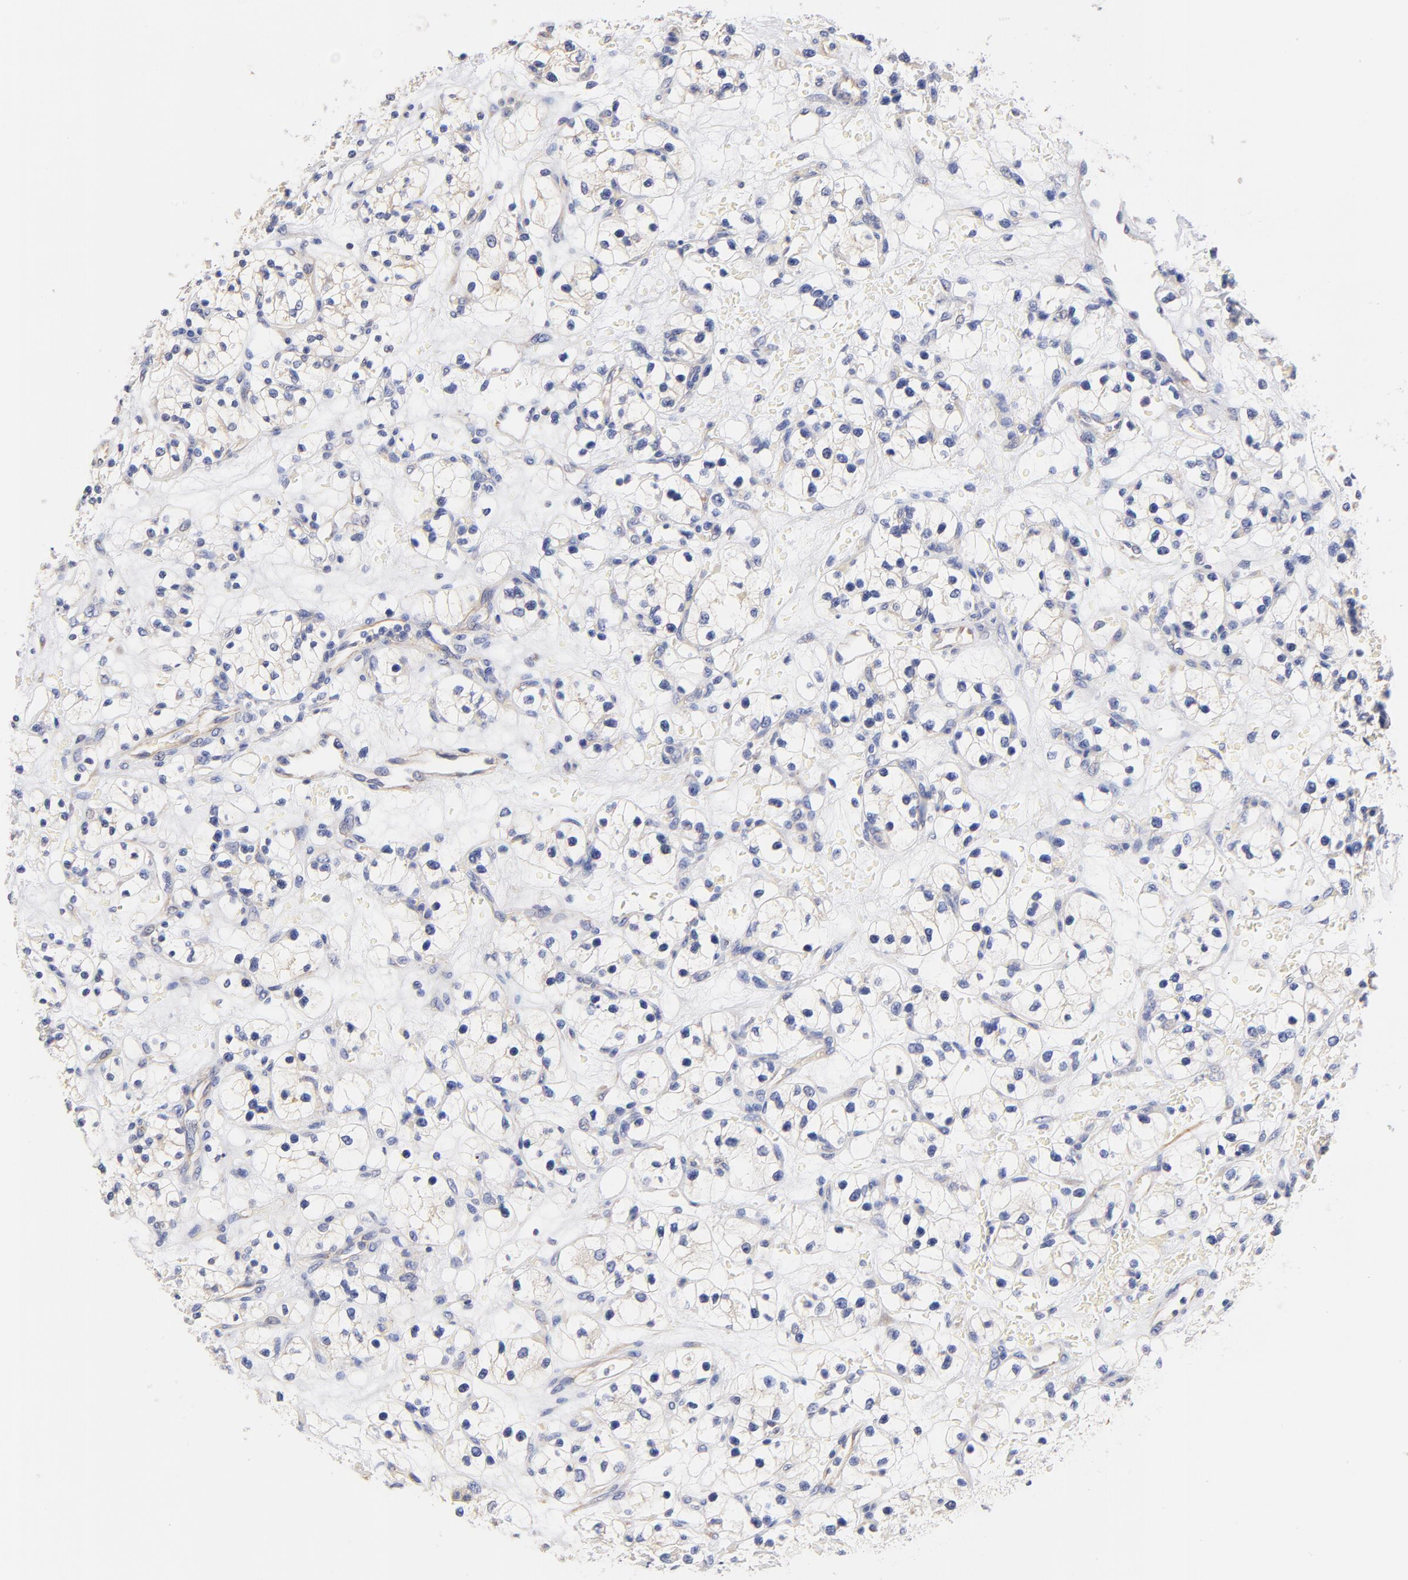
{"staining": {"intensity": "negative", "quantity": "none", "location": "none"}, "tissue": "renal cancer", "cell_type": "Tumor cells", "image_type": "cancer", "snomed": [{"axis": "morphology", "description": "Adenocarcinoma, NOS"}, {"axis": "topography", "description": "Kidney"}], "caption": "Tumor cells show no significant protein positivity in adenocarcinoma (renal).", "gene": "HS3ST1", "patient": {"sex": "female", "age": 60}}